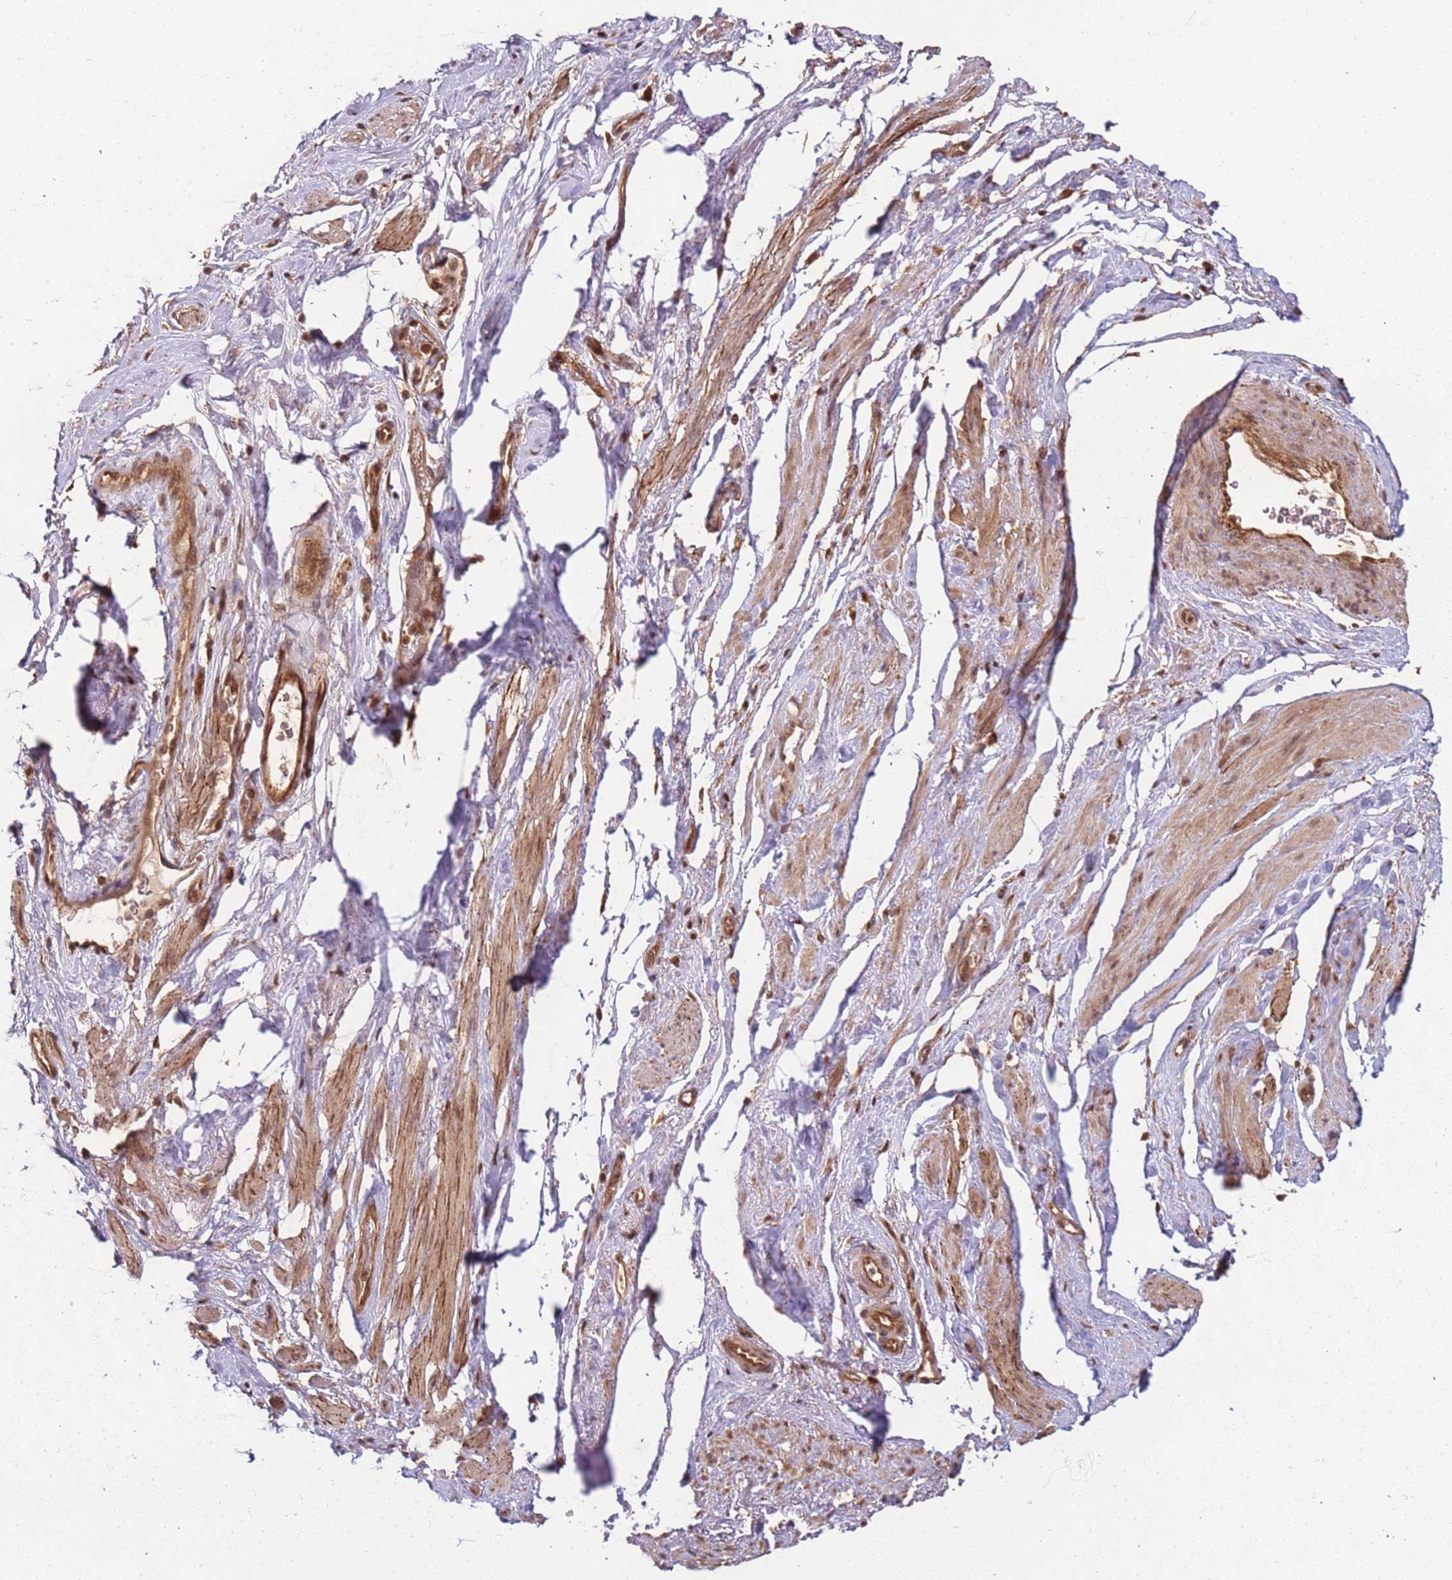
{"staining": {"intensity": "moderate", "quantity": ">75%", "location": "cytoplasmic/membranous,nuclear"}, "tissue": "smooth muscle", "cell_type": "Smooth muscle cells", "image_type": "normal", "snomed": [{"axis": "morphology", "description": "Normal tissue, NOS"}, {"axis": "topography", "description": "Smooth muscle"}, {"axis": "topography", "description": "Peripheral nerve tissue"}], "caption": "This histopathology image displays unremarkable smooth muscle stained with IHC to label a protein in brown. The cytoplasmic/membranous,nuclear of smooth muscle cells show moderate positivity for the protein. Nuclei are counter-stained blue.", "gene": "PGLS", "patient": {"sex": "male", "age": 69}}